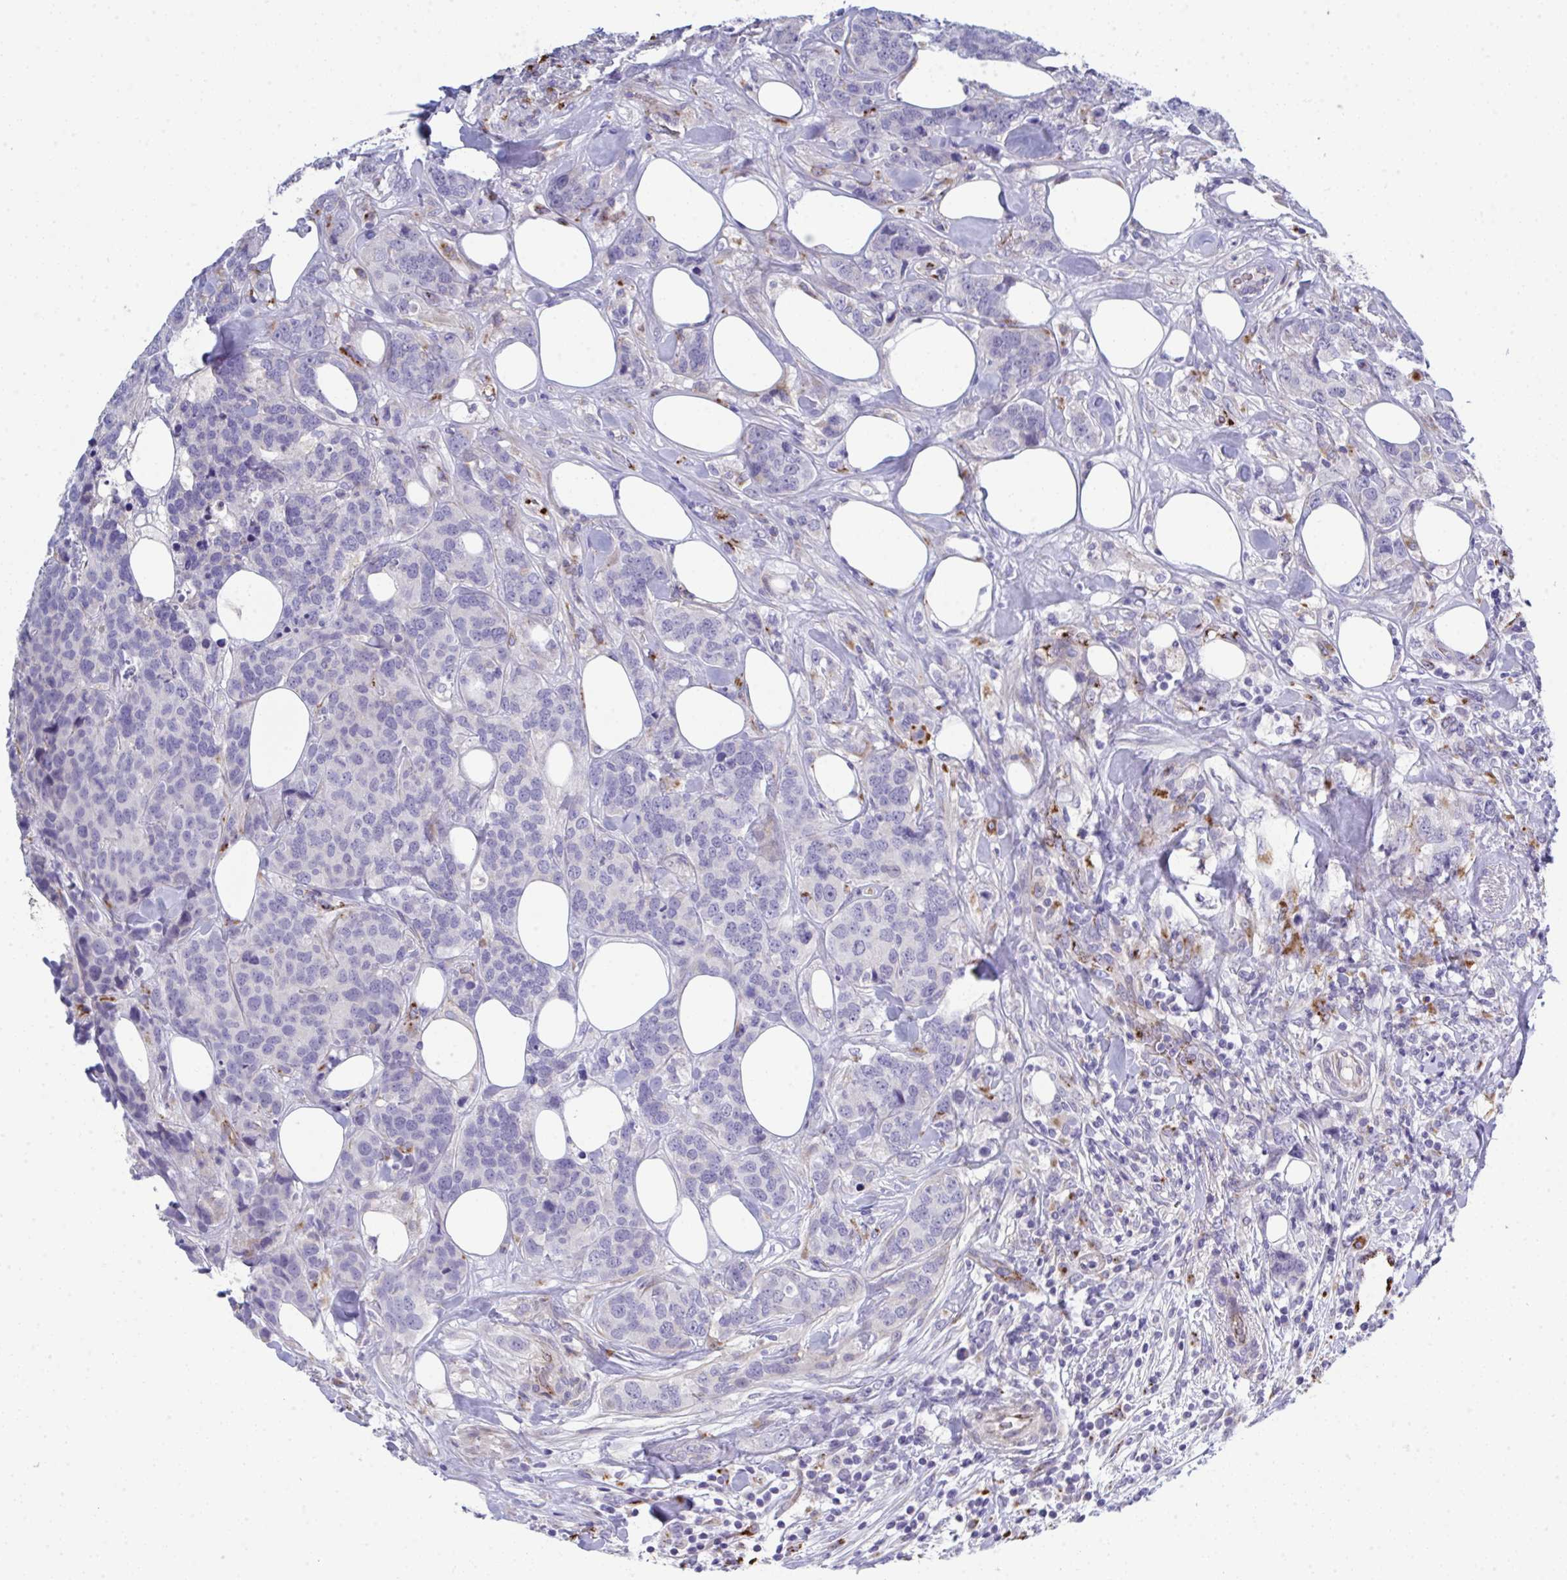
{"staining": {"intensity": "negative", "quantity": "none", "location": "none"}, "tissue": "breast cancer", "cell_type": "Tumor cells", "image_type": "cancer", "snomed": [{"axis": "morphology", "description": "Lobular carcinoma"}, {"axis": "topography", "description": "Breast"}], "caption": "Human breast lobular carcinoma stained for a protein using immunohistochemistry (IHC) exhibits no positivity in tumor cells.", "gene": "TOR1AIP2", "patient": {"sex": "female", "age": 59}}